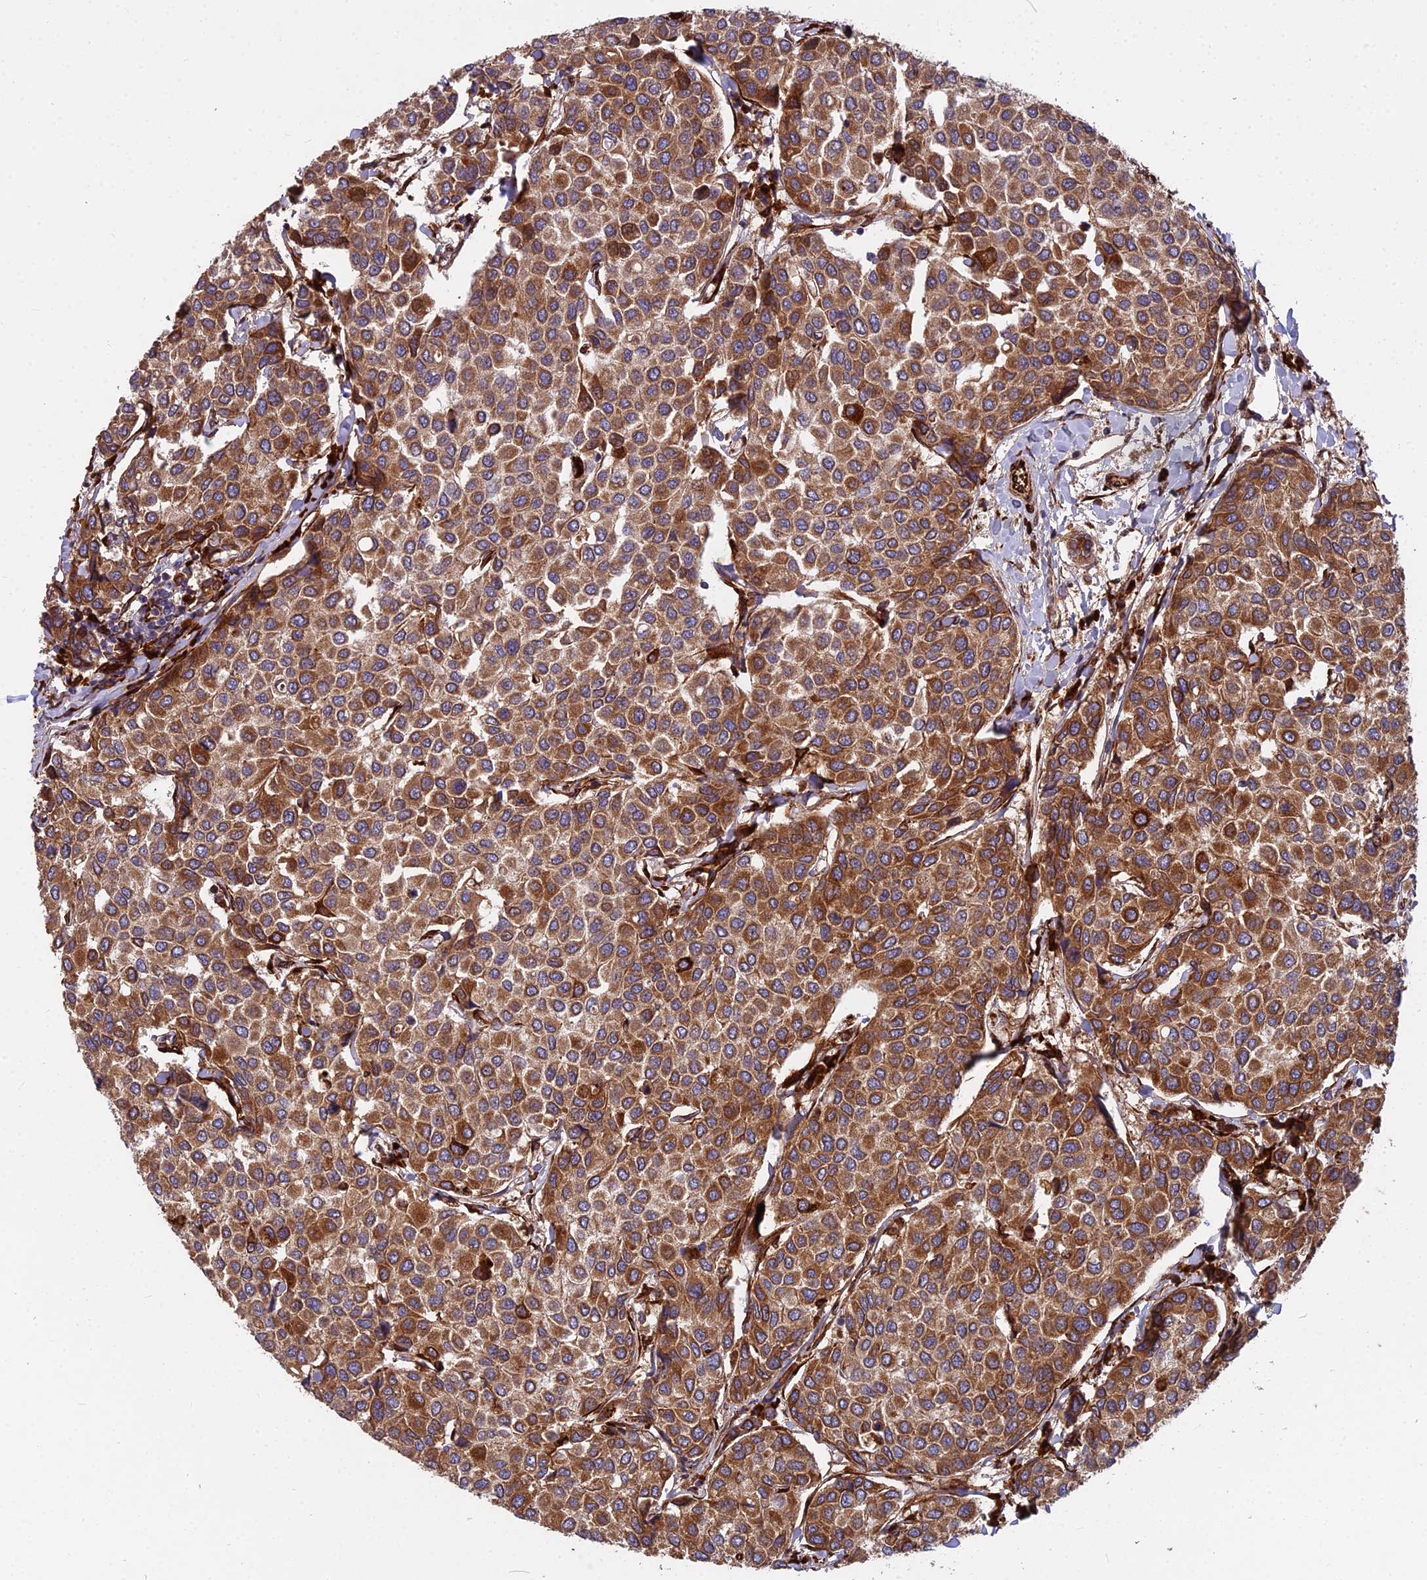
{"staining": {"intensity": "moderate", "quantity": ">75%", "location": "cytoplasmic/membranous"}, "tissue": "breast cancer", "cell_type": "Tumor cells", "image_type": "cancer", "snomed": [{"axis": "morphology", "description": "Duct carcinoma"}, {"axis": "topography", "description": "Breast"}], "caption": "Breast invasive ductal carcinoma stained with a protein marker demonstrates moderate staining in tumor cells.", "gene": "NDUFAF7", "patient": {"sex": "female", "age": 55}}